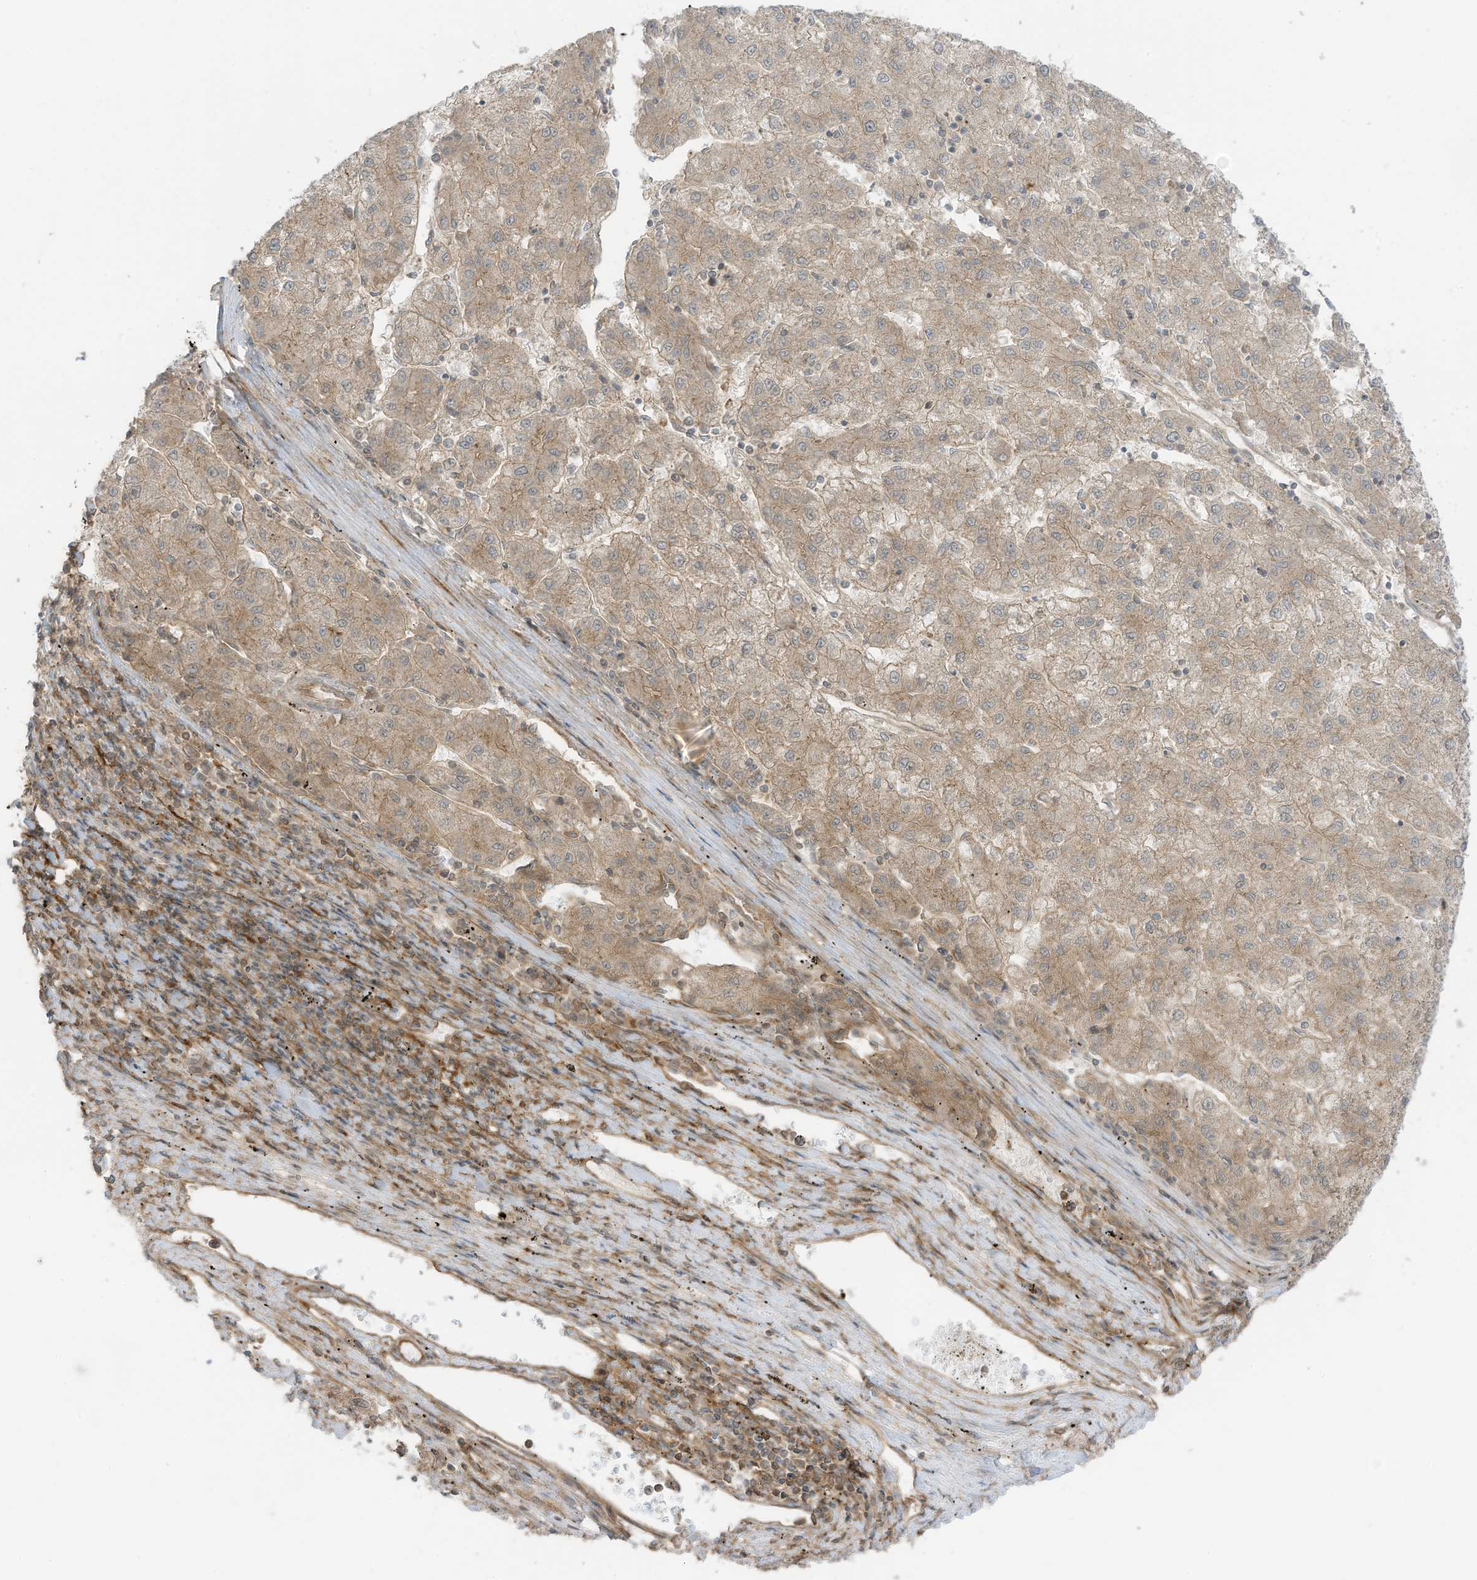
{"staining": {"intensity": "weak", "quantity": ">75%", "location": "cytoplasmic/membranous"}, "tissue": "liver cancer", "cell_type": "Tumor cells", "image_type": "cancer", "snomed": [{"axis": "morphology", "description": "Carcinoma, Hepatocellular, NOS"}, {"axis": "topography", "description": "Liver"}], "caption": "Immunohistochemical staining of human liver cancer (hepatocellular carcinoma) shows weak cytoplasmic/membranous protein staining in about >75% of tumor cells.", "gene": "REPS1", "patient": {"sex": "male", "age": 72}}